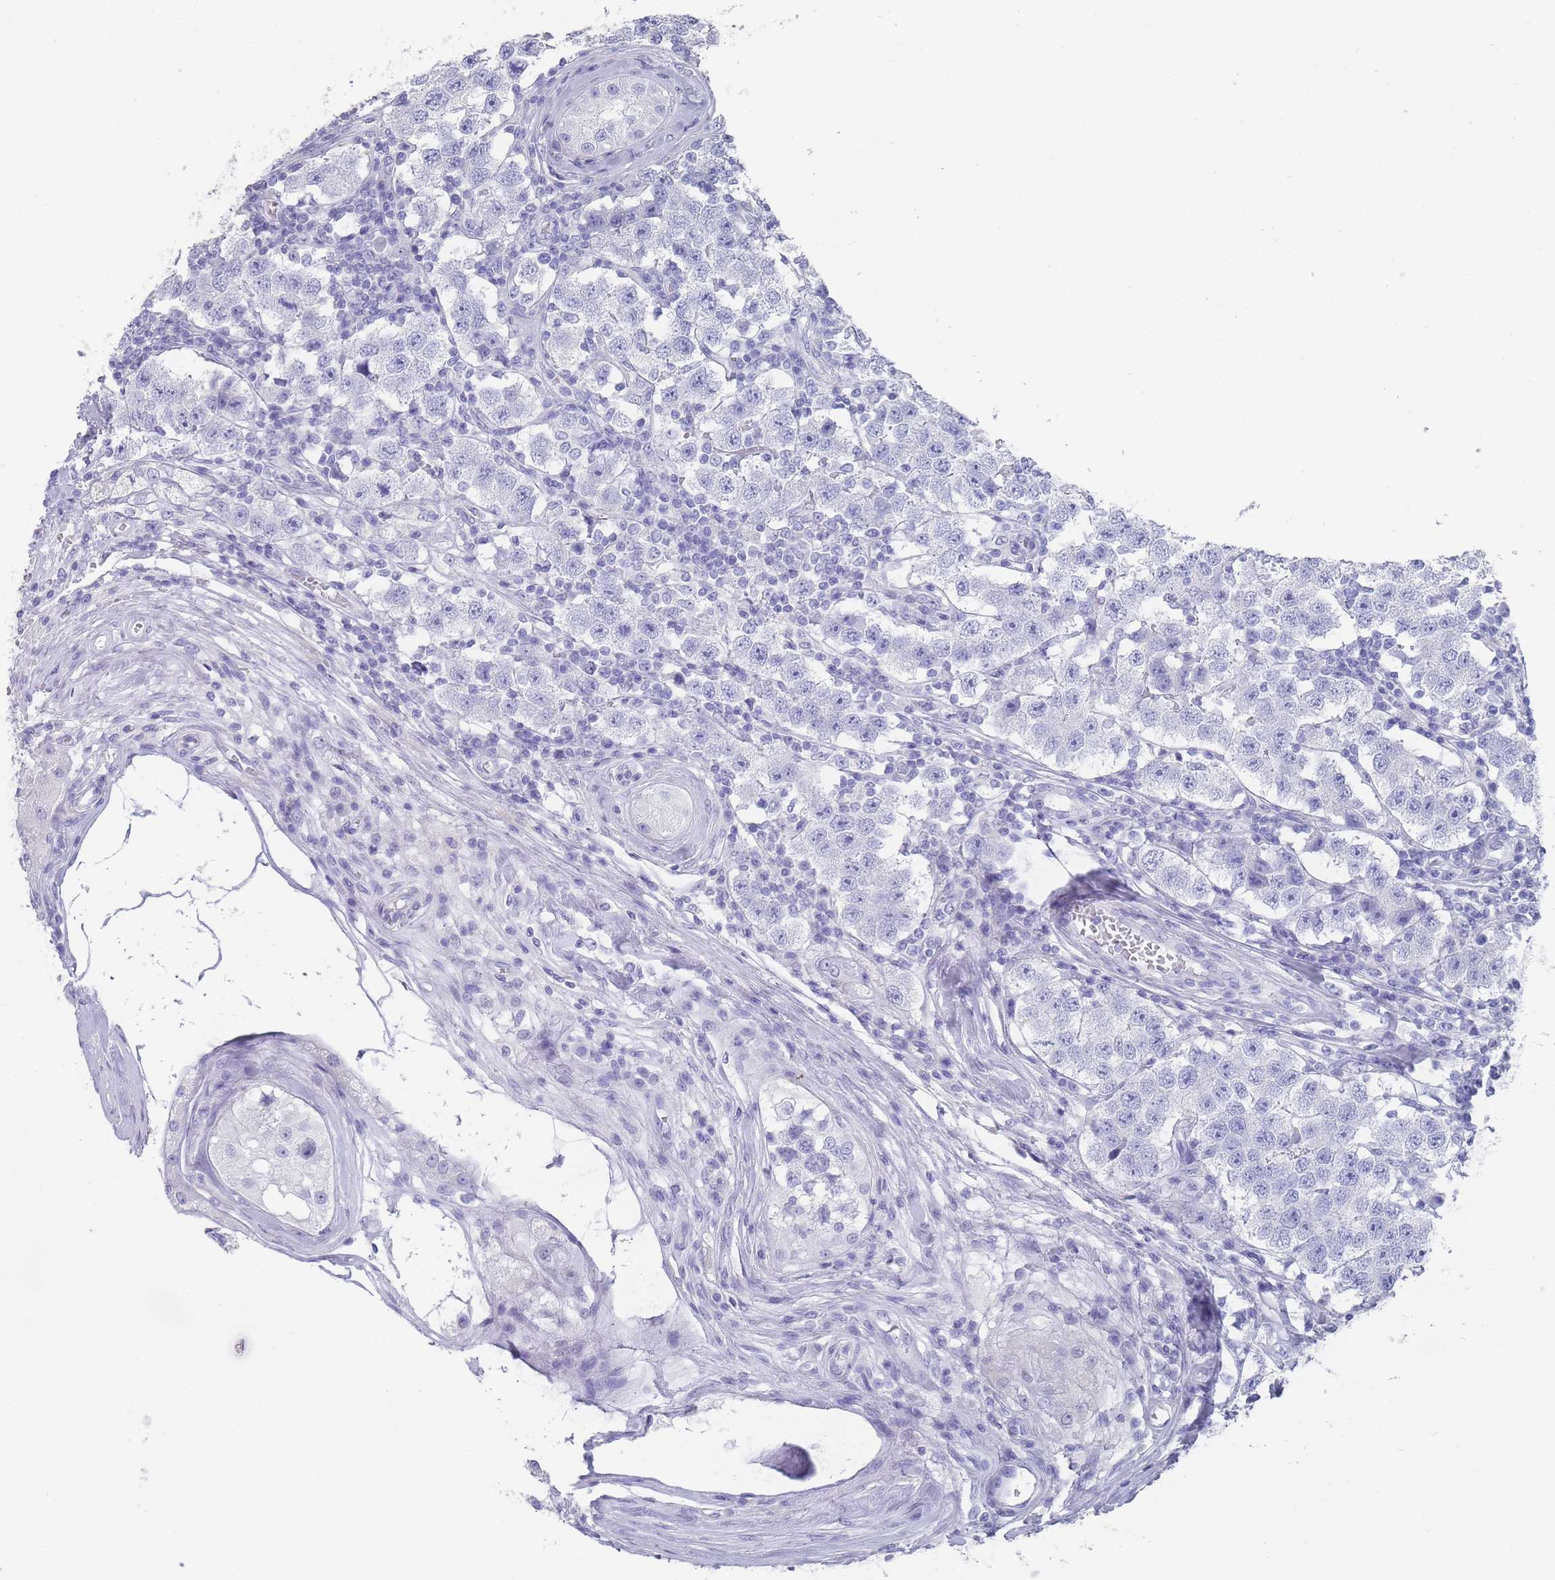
{"staining": {"intensity": "negative", "quantity": "none", "location": "none"}, "tissue": "testis cancer", "cell_type": "Tumor cells", "image_type": "cancer", "snomed": [{"axis": "morphology", "description": "Seminoma, NOS"}, {"axis": "topography", "description": "Testis"}], "caption": "Seminoma (testis) was stained to show a protein in brown. There is no significant positivity in tumor cells.", "gene": "RAB2B", "patient": {"sex": "male", "age": 34}}